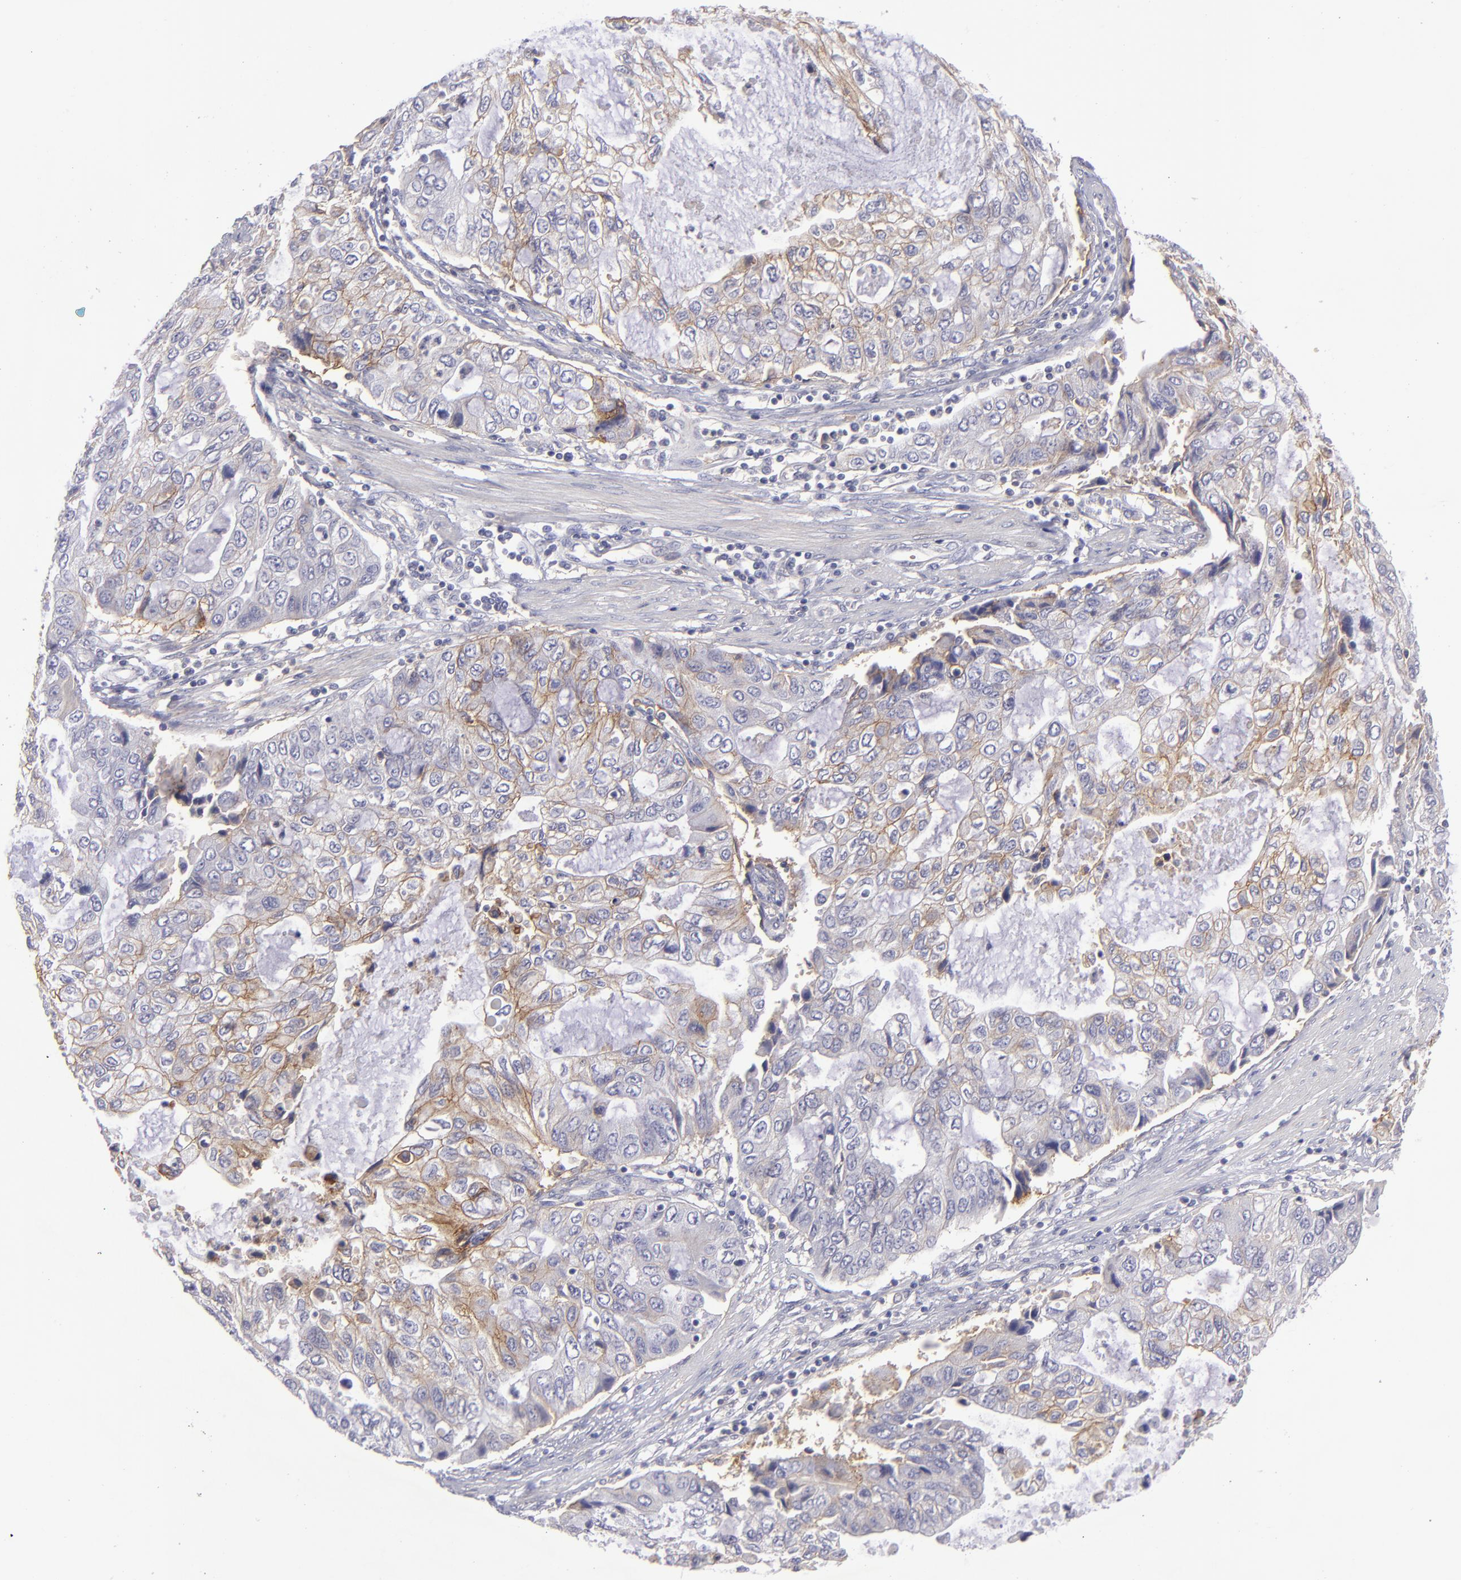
{"staining": {"intensity": "weak", "quantity": "25%-75%", "location": "cytoplasmic/membranous"}, "tissue": "stomach cancer", "cell_type": "Tumor cells", "image_type": "cancer", "snomed": [{"axis": "morphology", "description": "Adenocarcinoma, NOS"}, {"axis": "topography", "description": "Stomach, upper"}], "caption": "Immunohistochemistry (IHC) staining of stomach adenocarcinoma, which displays low levels of weak cytoplasmic/membranous expression in about 25%-75% of tumor cells indicating weak cytoplasmic/membranous protein staining. The staining was performed using DAB (brown) for protein detection and nuclei were counterstained in hematoxylin (blue).", "gene": "BSG", "patient": {"sex": "female", "age": 52}}